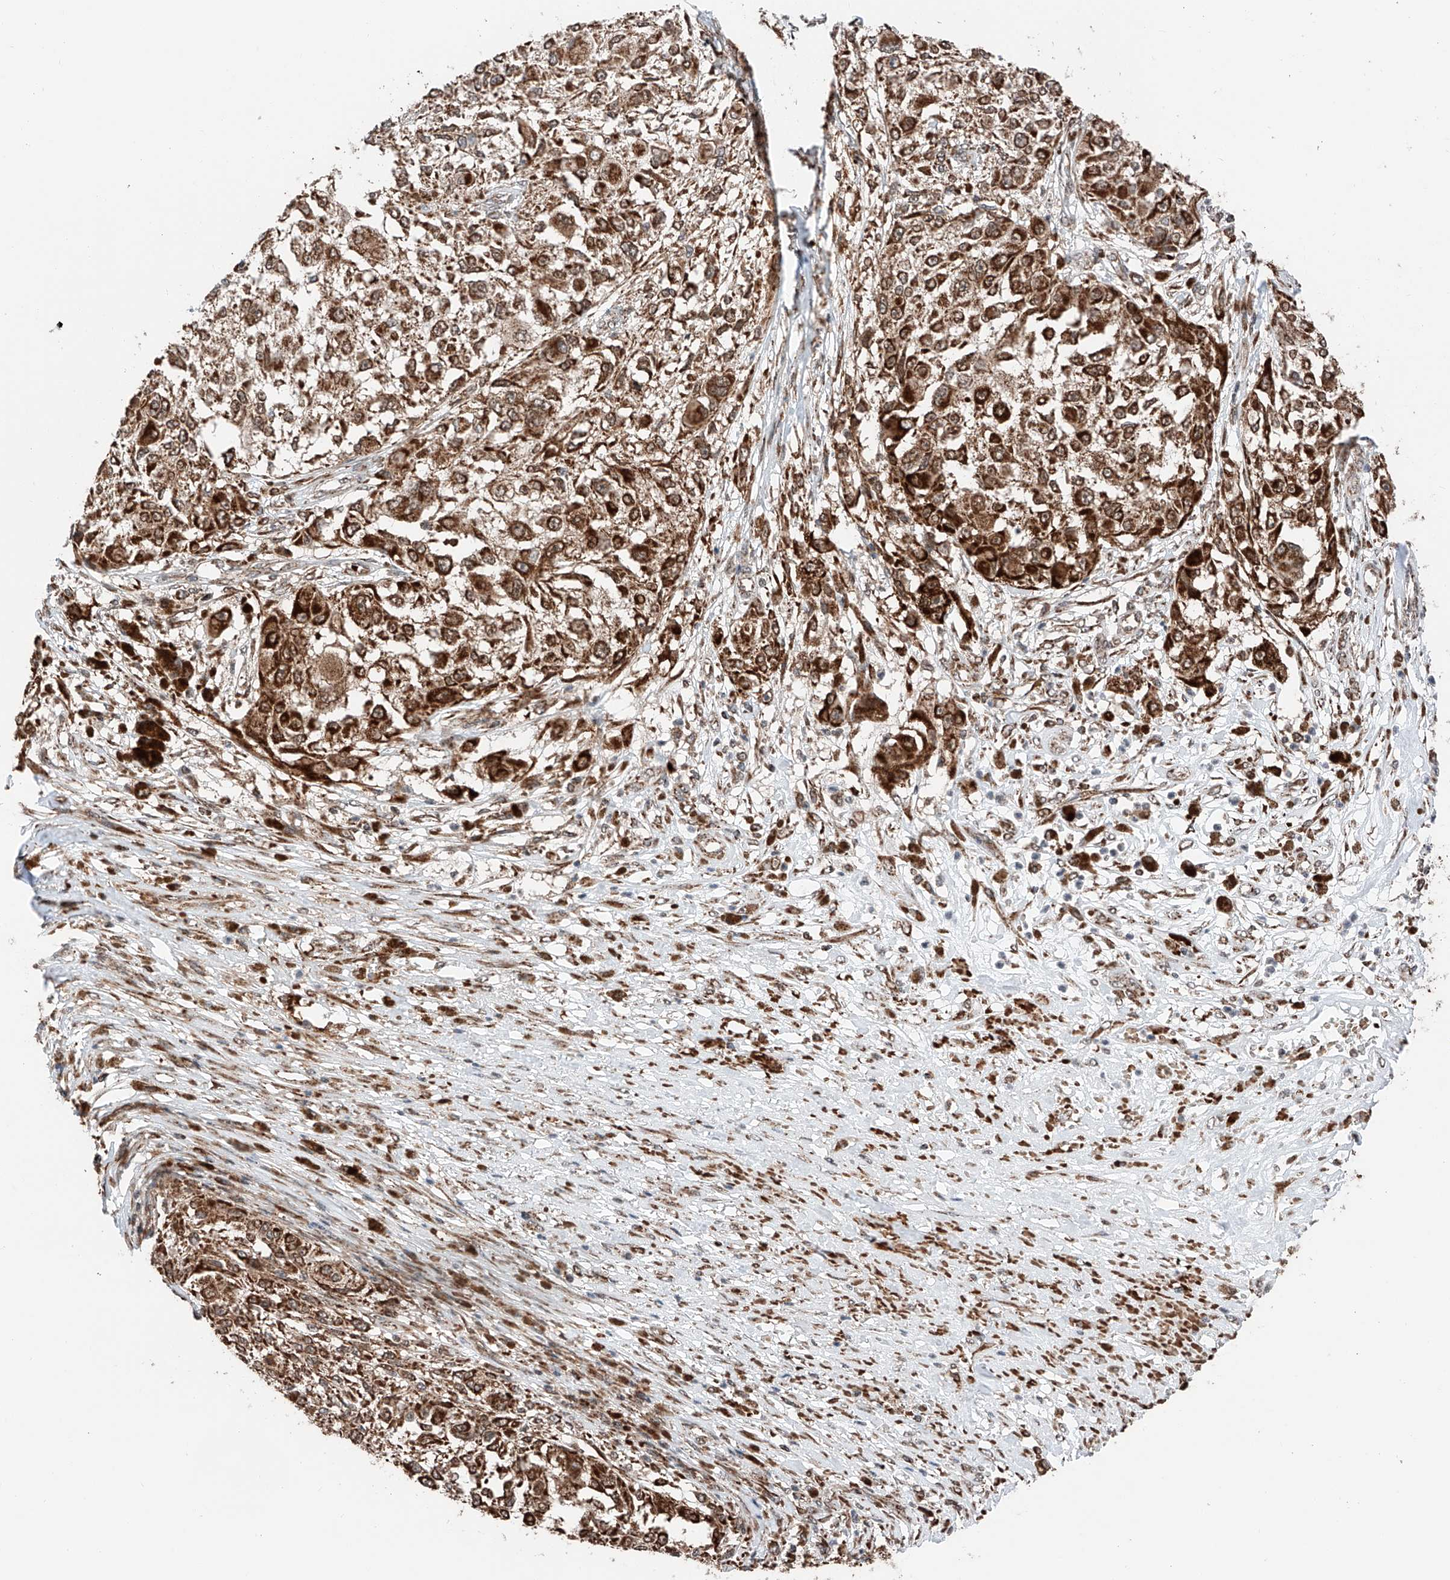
{"staining": {"intensity": "strong", "quantity": ">75%", "location": "cytoplasmic/membranous"}, "tissue": "melanoma", "cell_type": "Tumor cells", "image_type": "cancer", "snomed": [{"axis": "morphology", "description": "Necrosis, NOS"}, {"axis": "morphology", "description": "Malignant melanoma, NOS"}, {"axis": "topography", "description": "Skin"}], "caption": "Immunohistochemistry (IHC) of human malignant melanoma demonstrates high levels of strong cytoplasmic/membranous positivity in approximately >75% of tumor cells. (brown staining indicates protein expression, while blue staining denotes nuclei).", "gene": "ZSCAN29", "patient": {"sex": "female", "age": 87}}